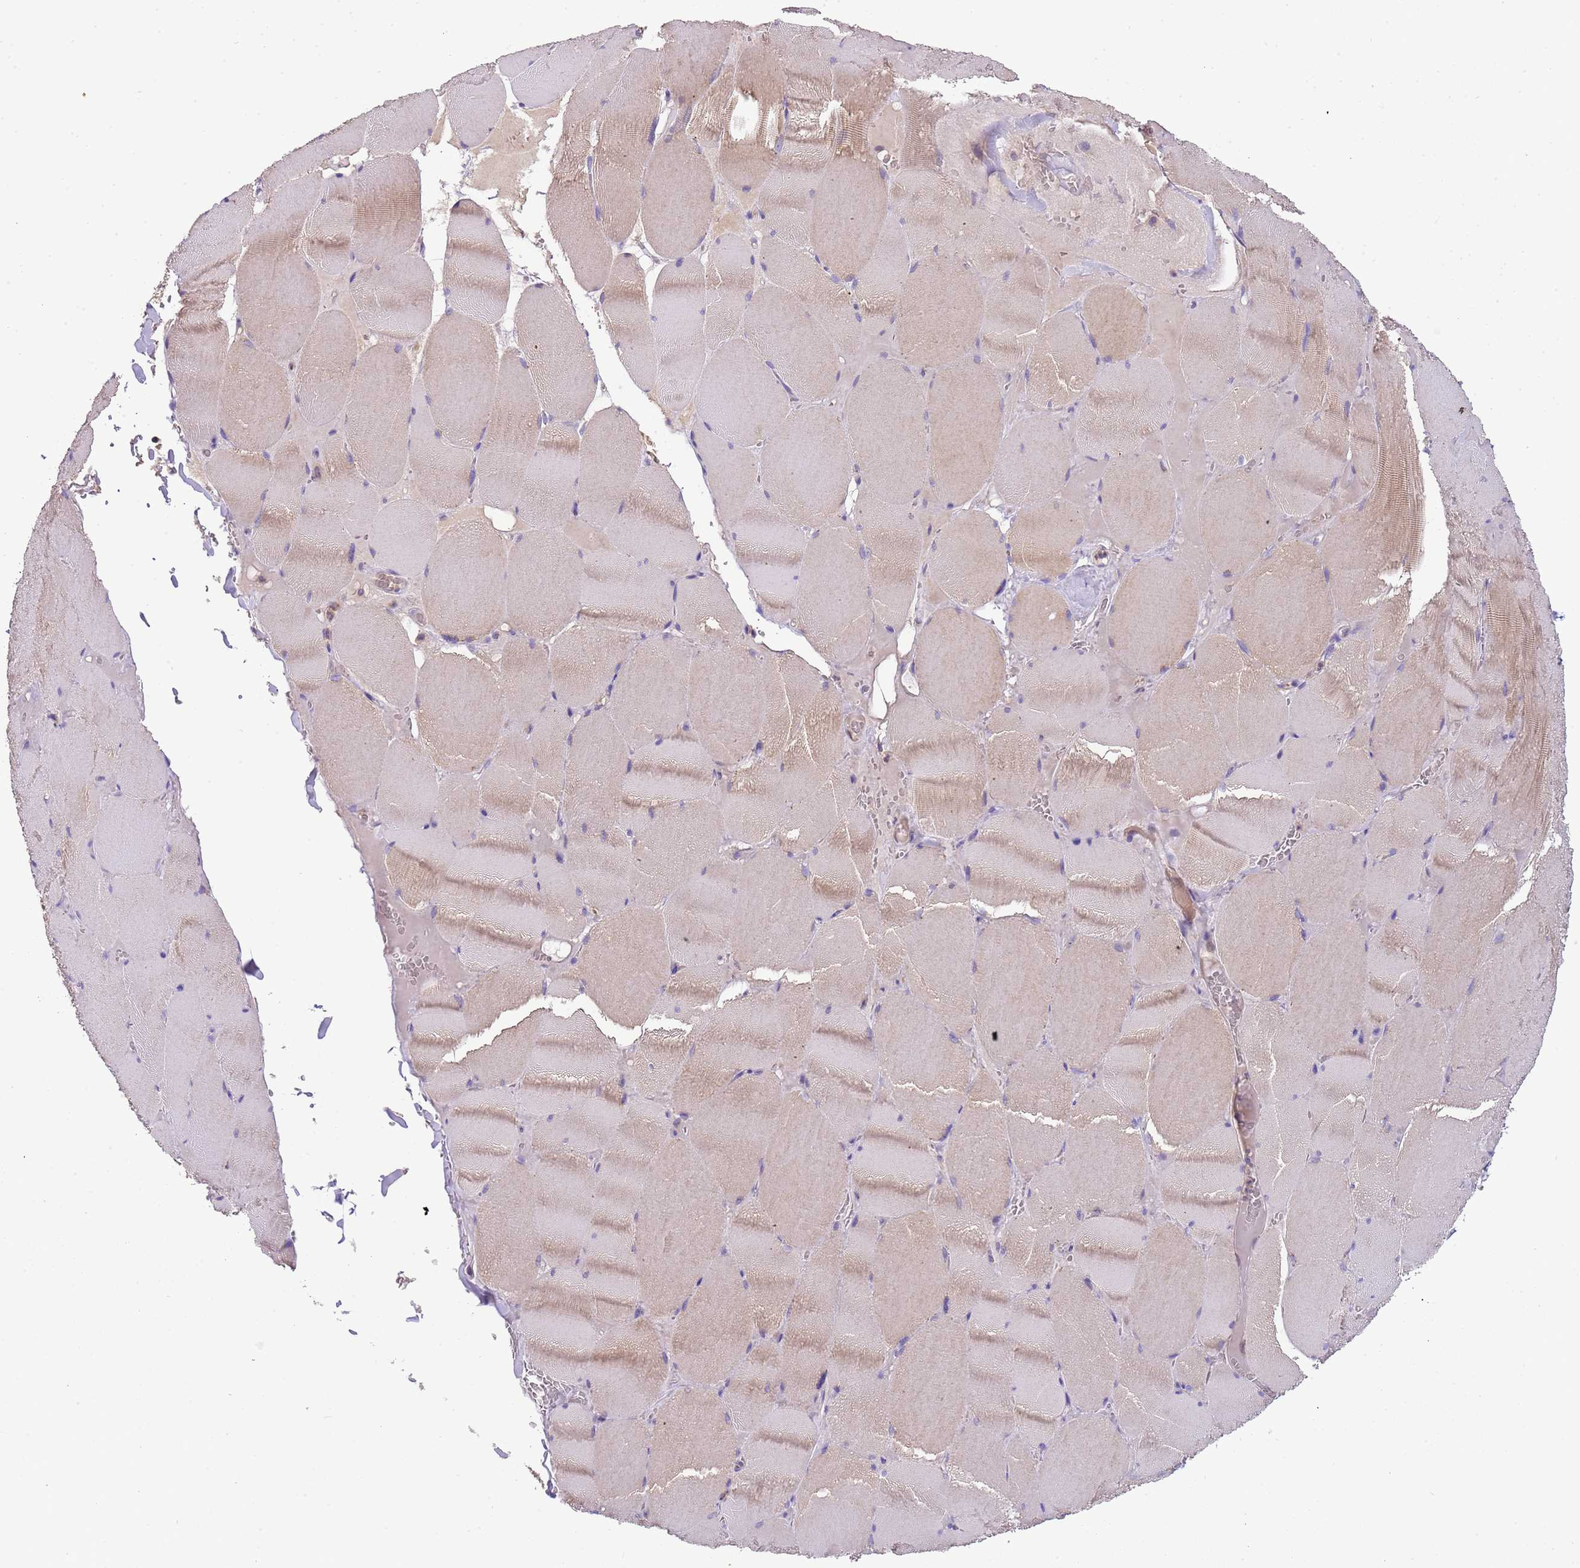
{"staining": {"intensity": "moderate", "quantity": "25%-75%", "location": "cytoplasmic/membranous"}, "tissue": "skeletal muscle", "cell_type": "Myocytes", "image_type": "normal", "snomed": [{"axis": "morphology", "description": "Normal tissue, NOS"}, {"axis": "topography", "description": "Skeletal muscle"}, {"axis": "topography", "description": "Head-Neck"}], "caption": "This is a micrograph of immunohistochemistry (IHC) staining of normal skeletal muscle, which shows moderate expression in the cytoplasmic/membranous of myocytes.", "gene": "PLCXD3", "patient": {"sex": "male", "age": 66}}